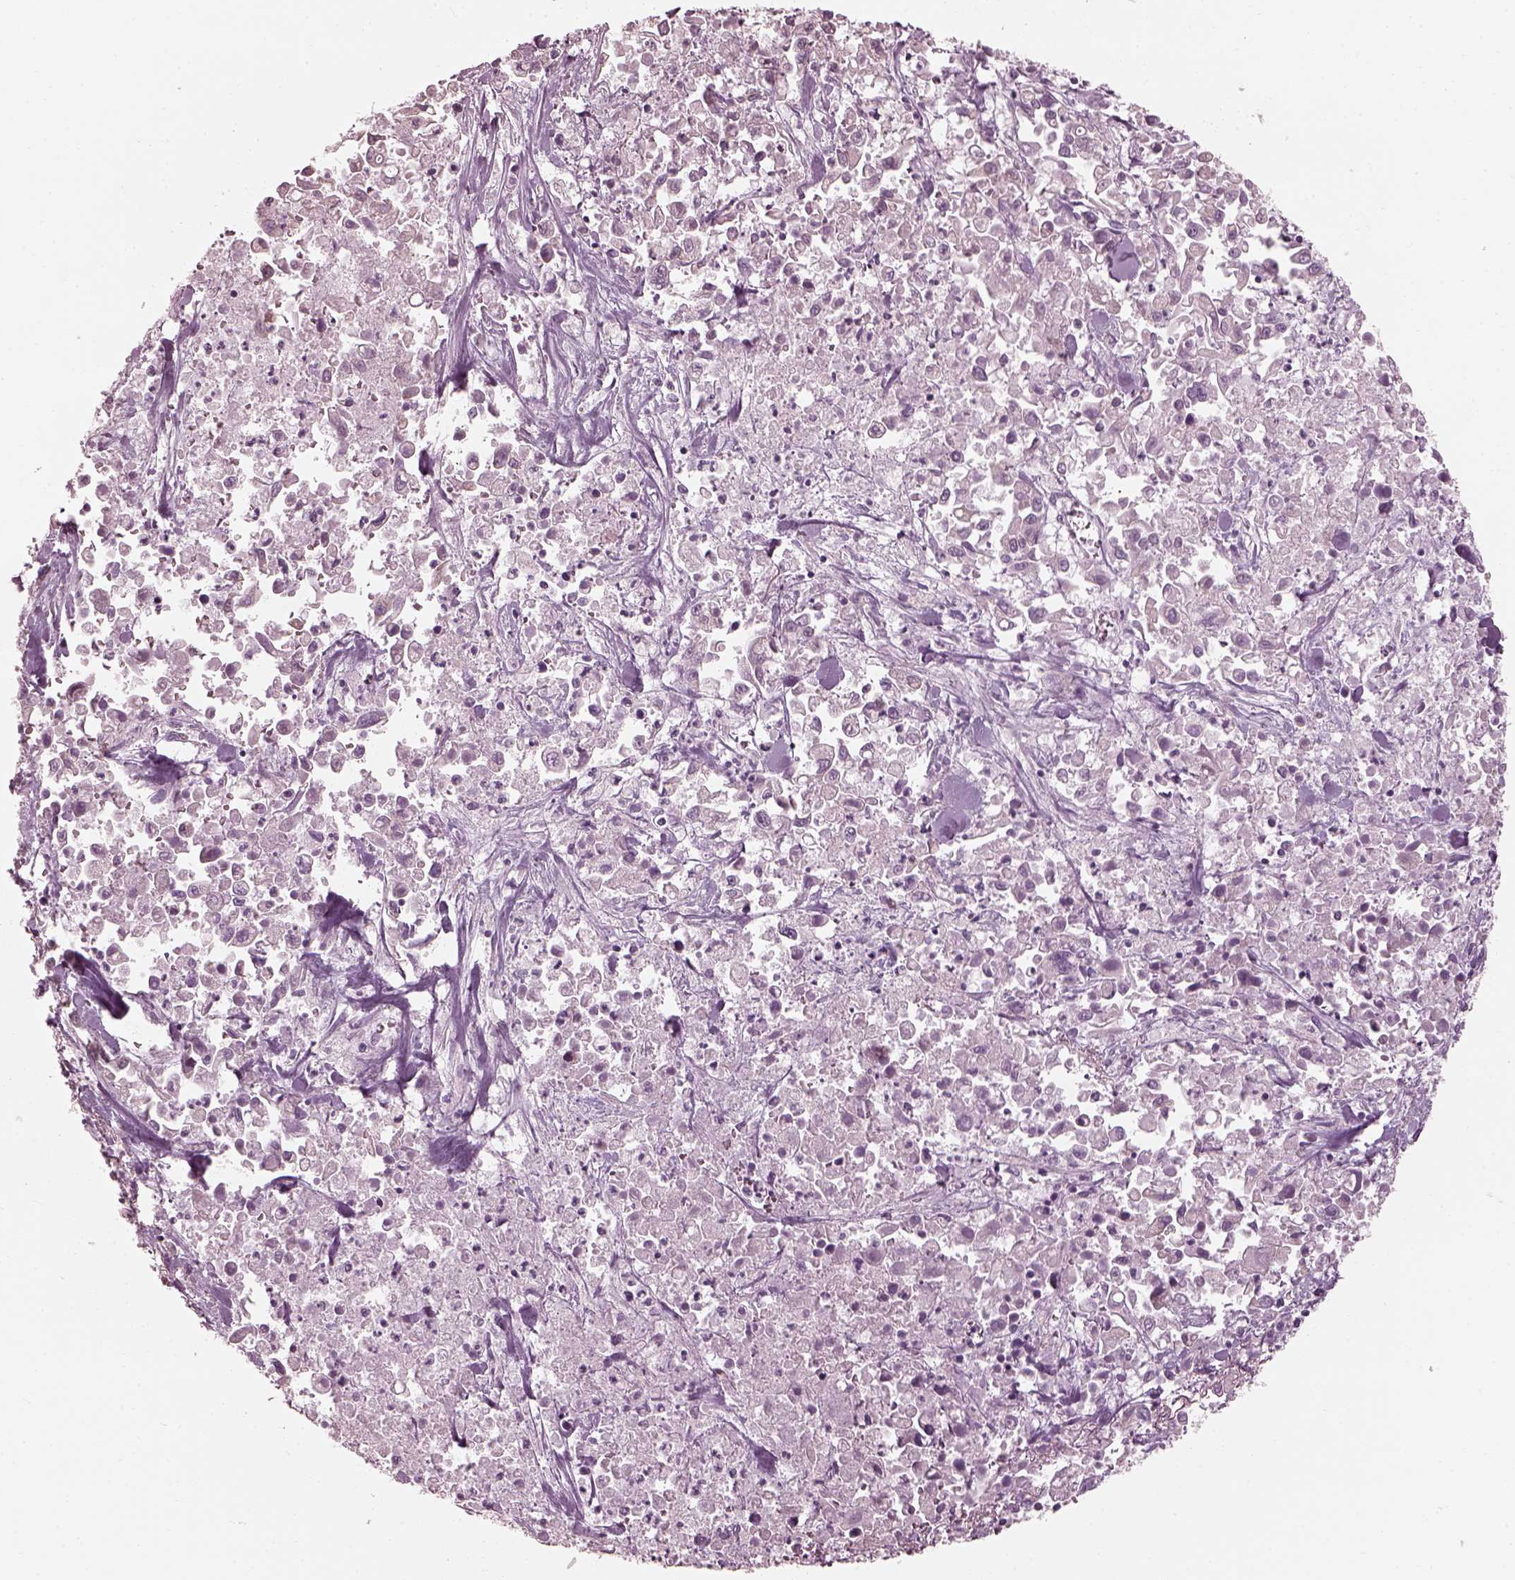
{"staining": {"intensity": "negative", "quantity": "none", "location": "none"}, "tissue": "pancreatic cancer", "cell_type": "Tumor cells", "image_type": "cancer", "snomed": [{"axis": "morphology", "description": "Adenocarcinoma, NOS"}, {"axis": "topography", "description": "Pancreas"}], "caption": "Tumor cells show no significant staining in pancreatic cancer (adenocarcinoma).", "gene": "SAXO2", "patient": {"sex": "female", "age": 83}}